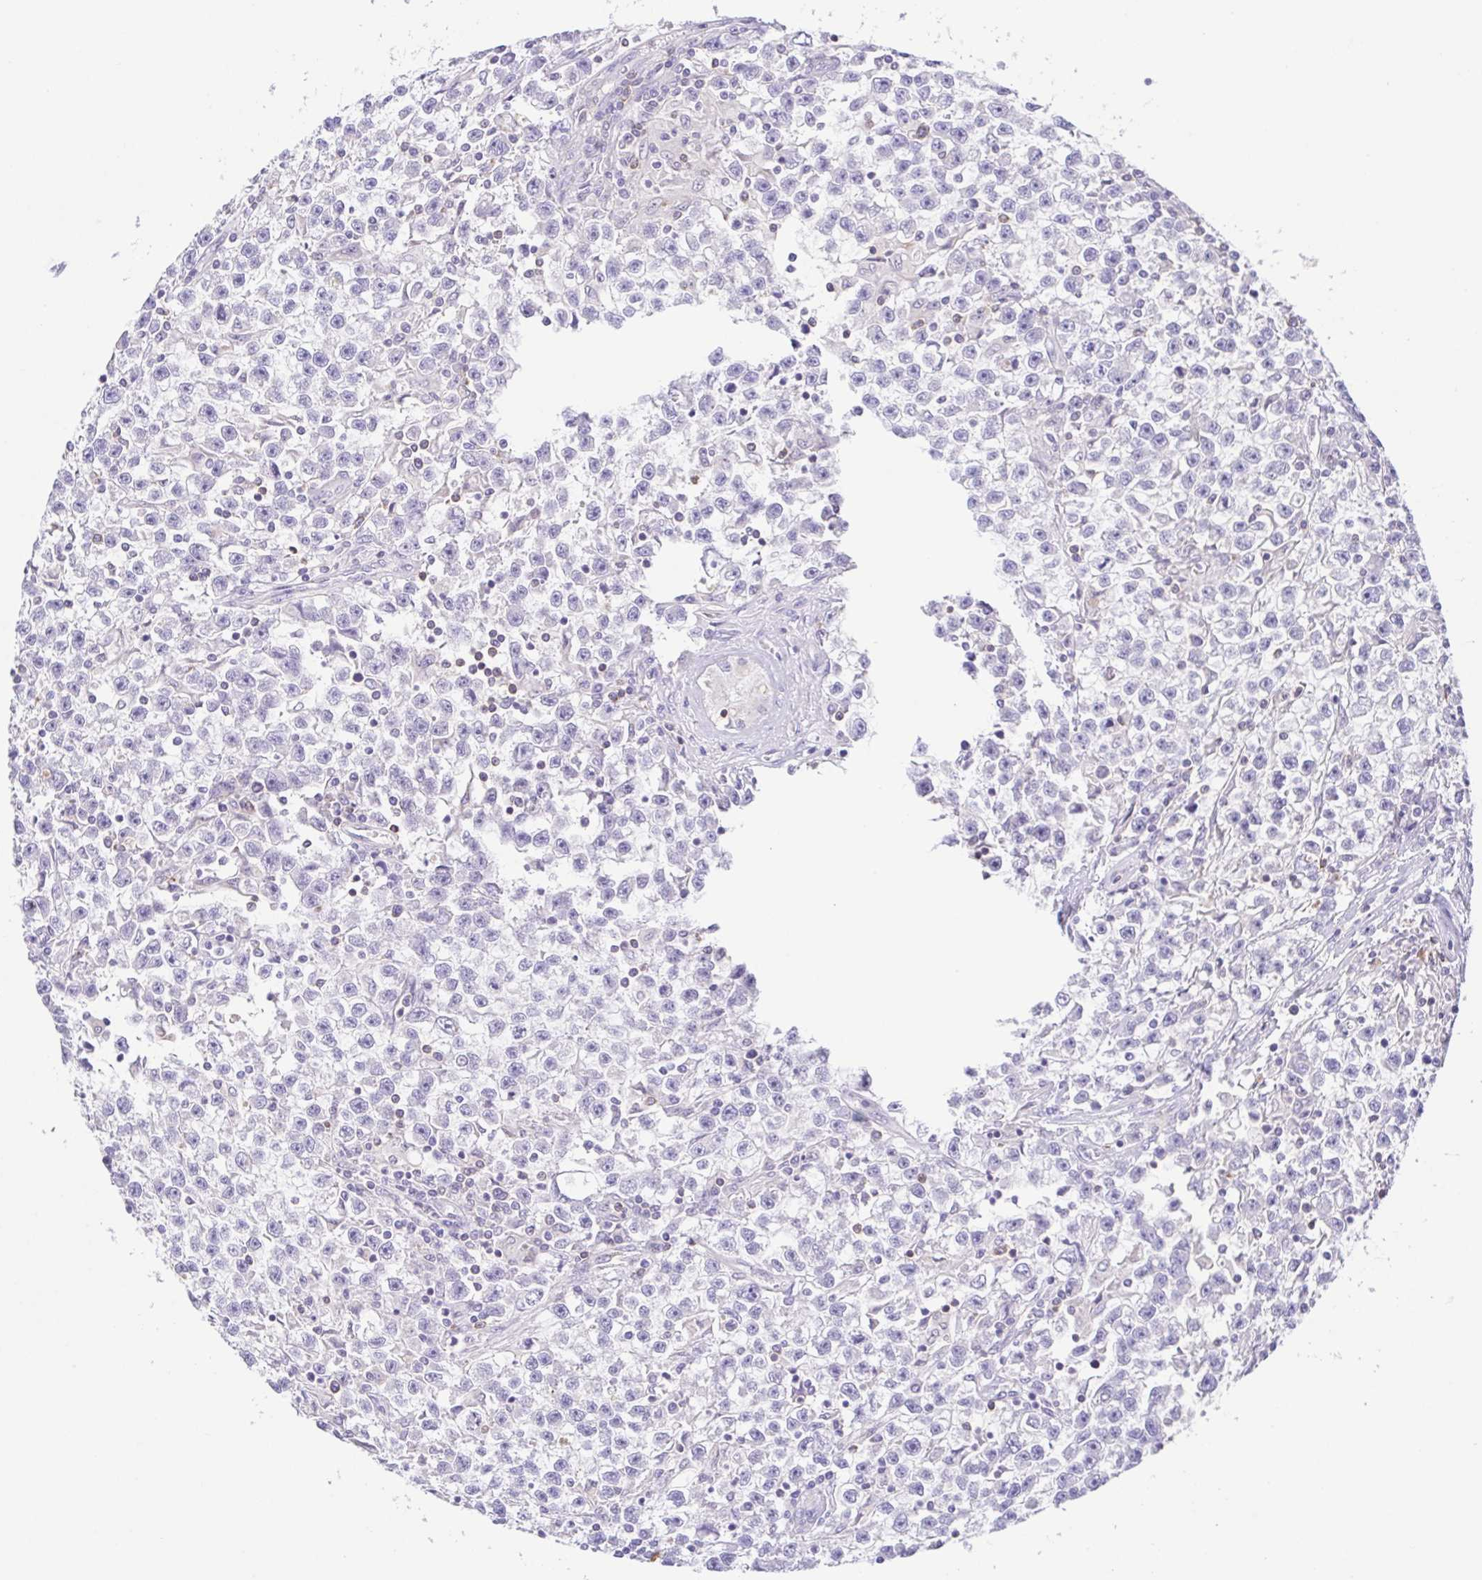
{"staining": {"intensity": "negative", "quantity": "none", "location": "none"}, "tissue": "testis cancer", "cell_type": "Tumor cells", "image_type": "cancer", "snomed": [{"axis": "morphology", "description": "Seminoma, NOS"}, {"axis": "topography", "description": "Testis"}], "caption": "Immunohistochemistry (IHC) of testis seminoma displays no staining in tumor cells.", "gene": "PGLYRP1", "patient": {"sex": "male", "age": 31}}